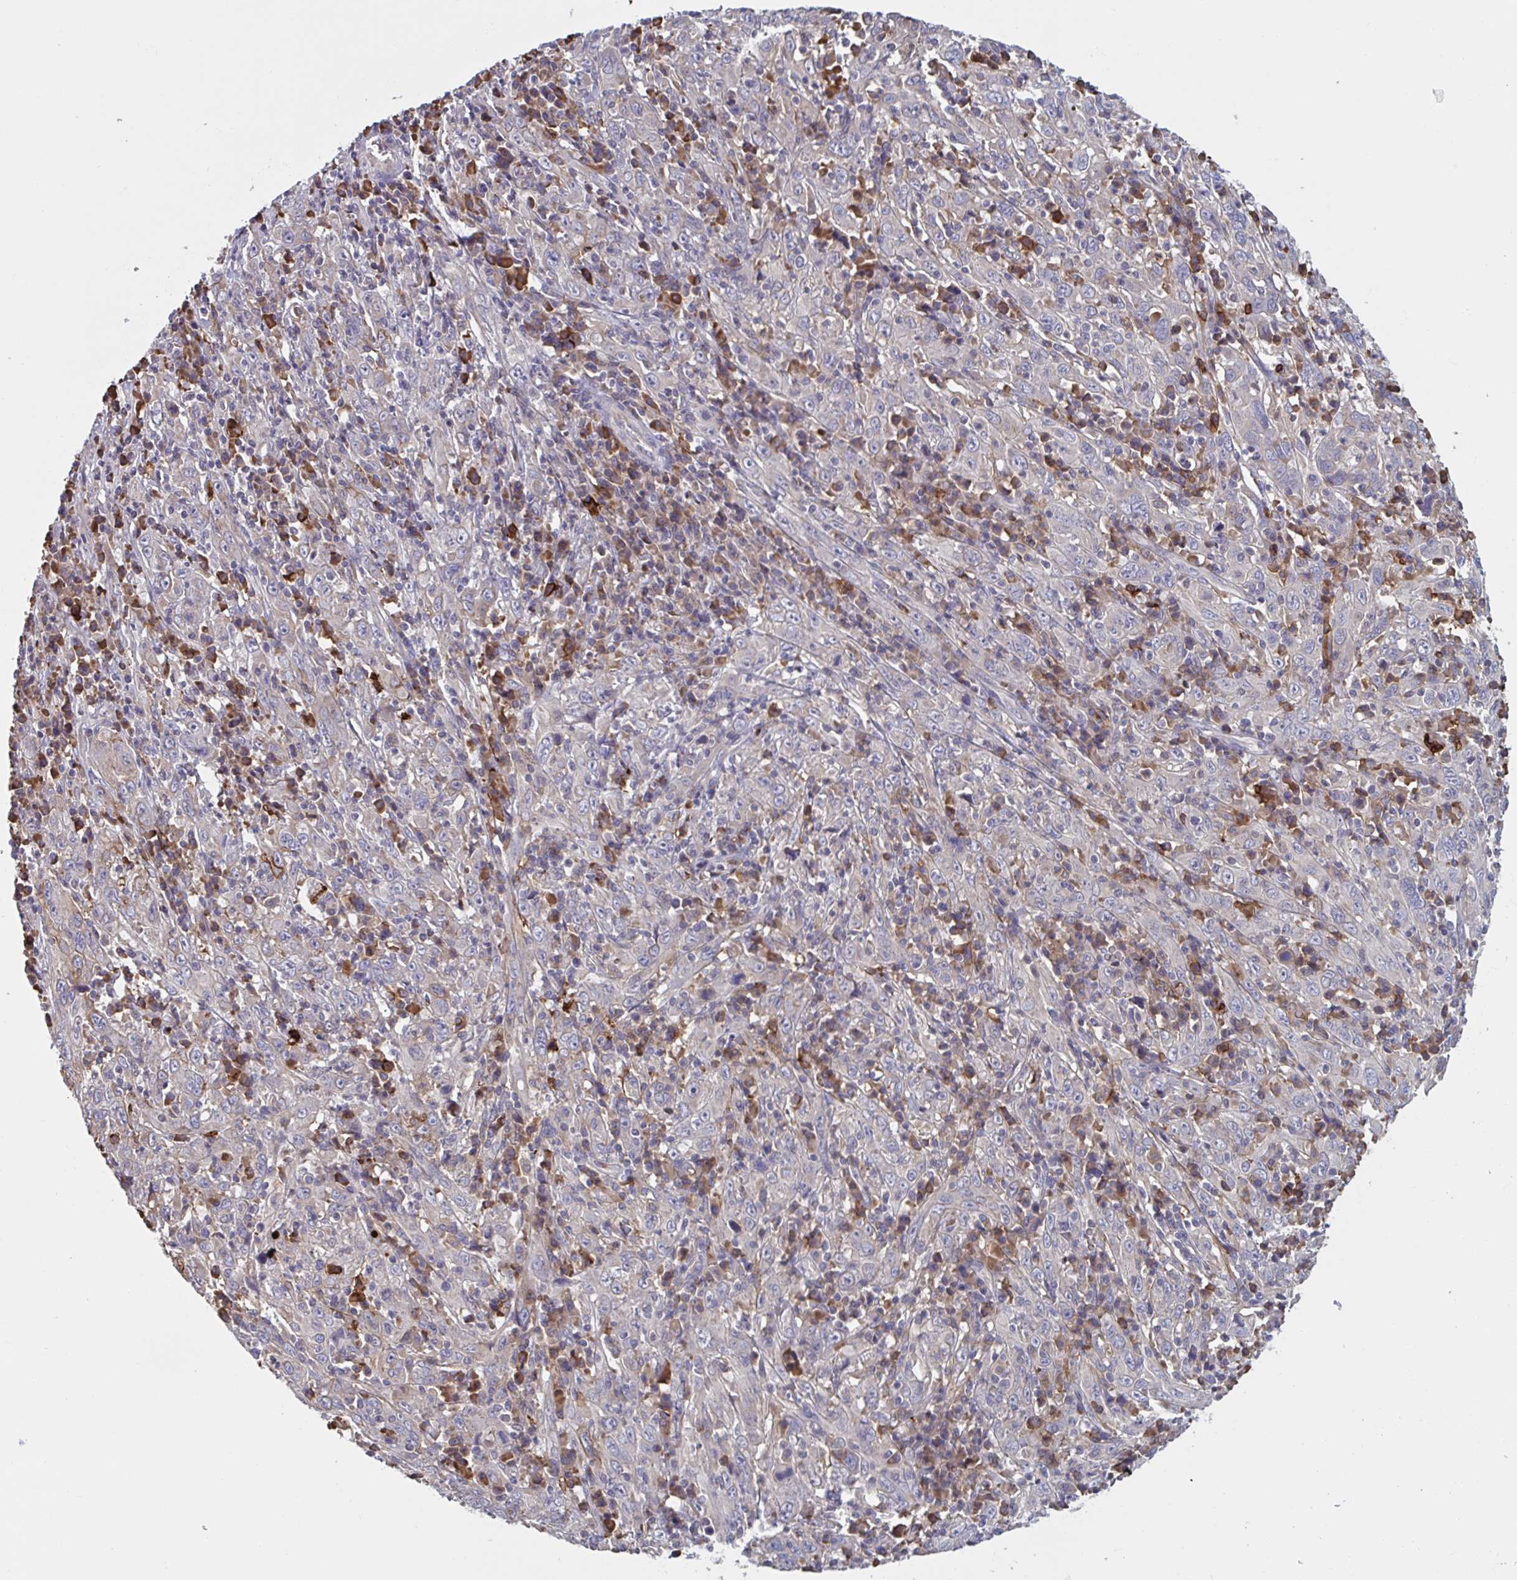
{"staining": {"intensity": "negative", "quantity": "none", "location": "none"}, "tissue": "cervical cancer", "cell_type": "Tumor cells", "image_type": "cancer", "snomed": [{"axis": "morphology", "description": "Squamous cell carcinoma, NOS"}, {"axis": "topography", "description": "Cervix"}], "caption": "An immunohistochemistry micrograph of cervical squamous cell carcinoma is shown. There is no staining in tumor cells of cervical squamous cell carcinoma.", "gene": "CD1E", "patient": {"sex": "female", "age": 46}}